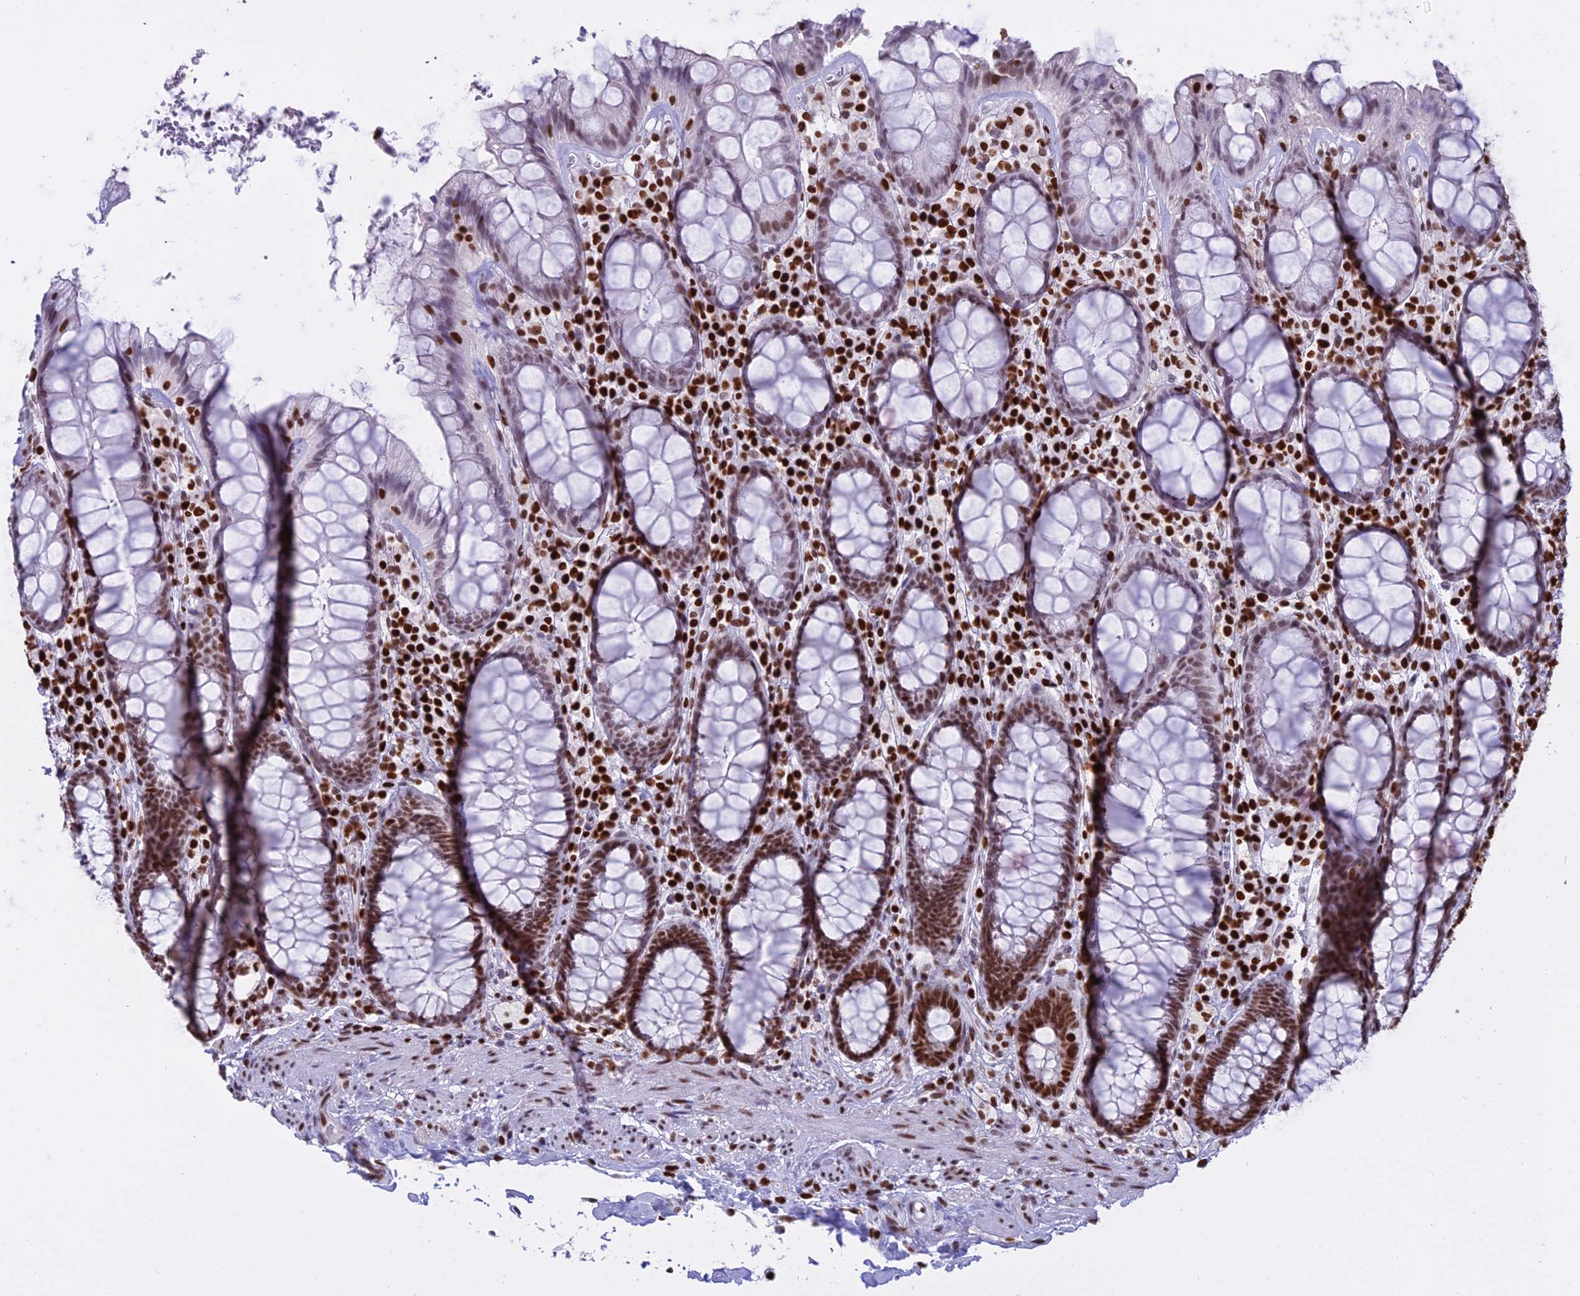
{"staining": {"intensity": "strong", "quantity": "25%-75%", "location": "nuclear"}, "tissue": "rectum", "cell_type": "Glandular cells", "image_type": "normal", "snomed": [{"axis": "morphology", "description": "Normal tissue, NOS"}, {"axis": "topography", "description": "Rectum"}], "caption": "Immunohistochemistry (IHC) of benign rectum displays high levels of strong nuclear expression in approximately 25%-75% of glandular cells.", "gene": "PARP1", "patient": {"sex": "male", "age": 83}}